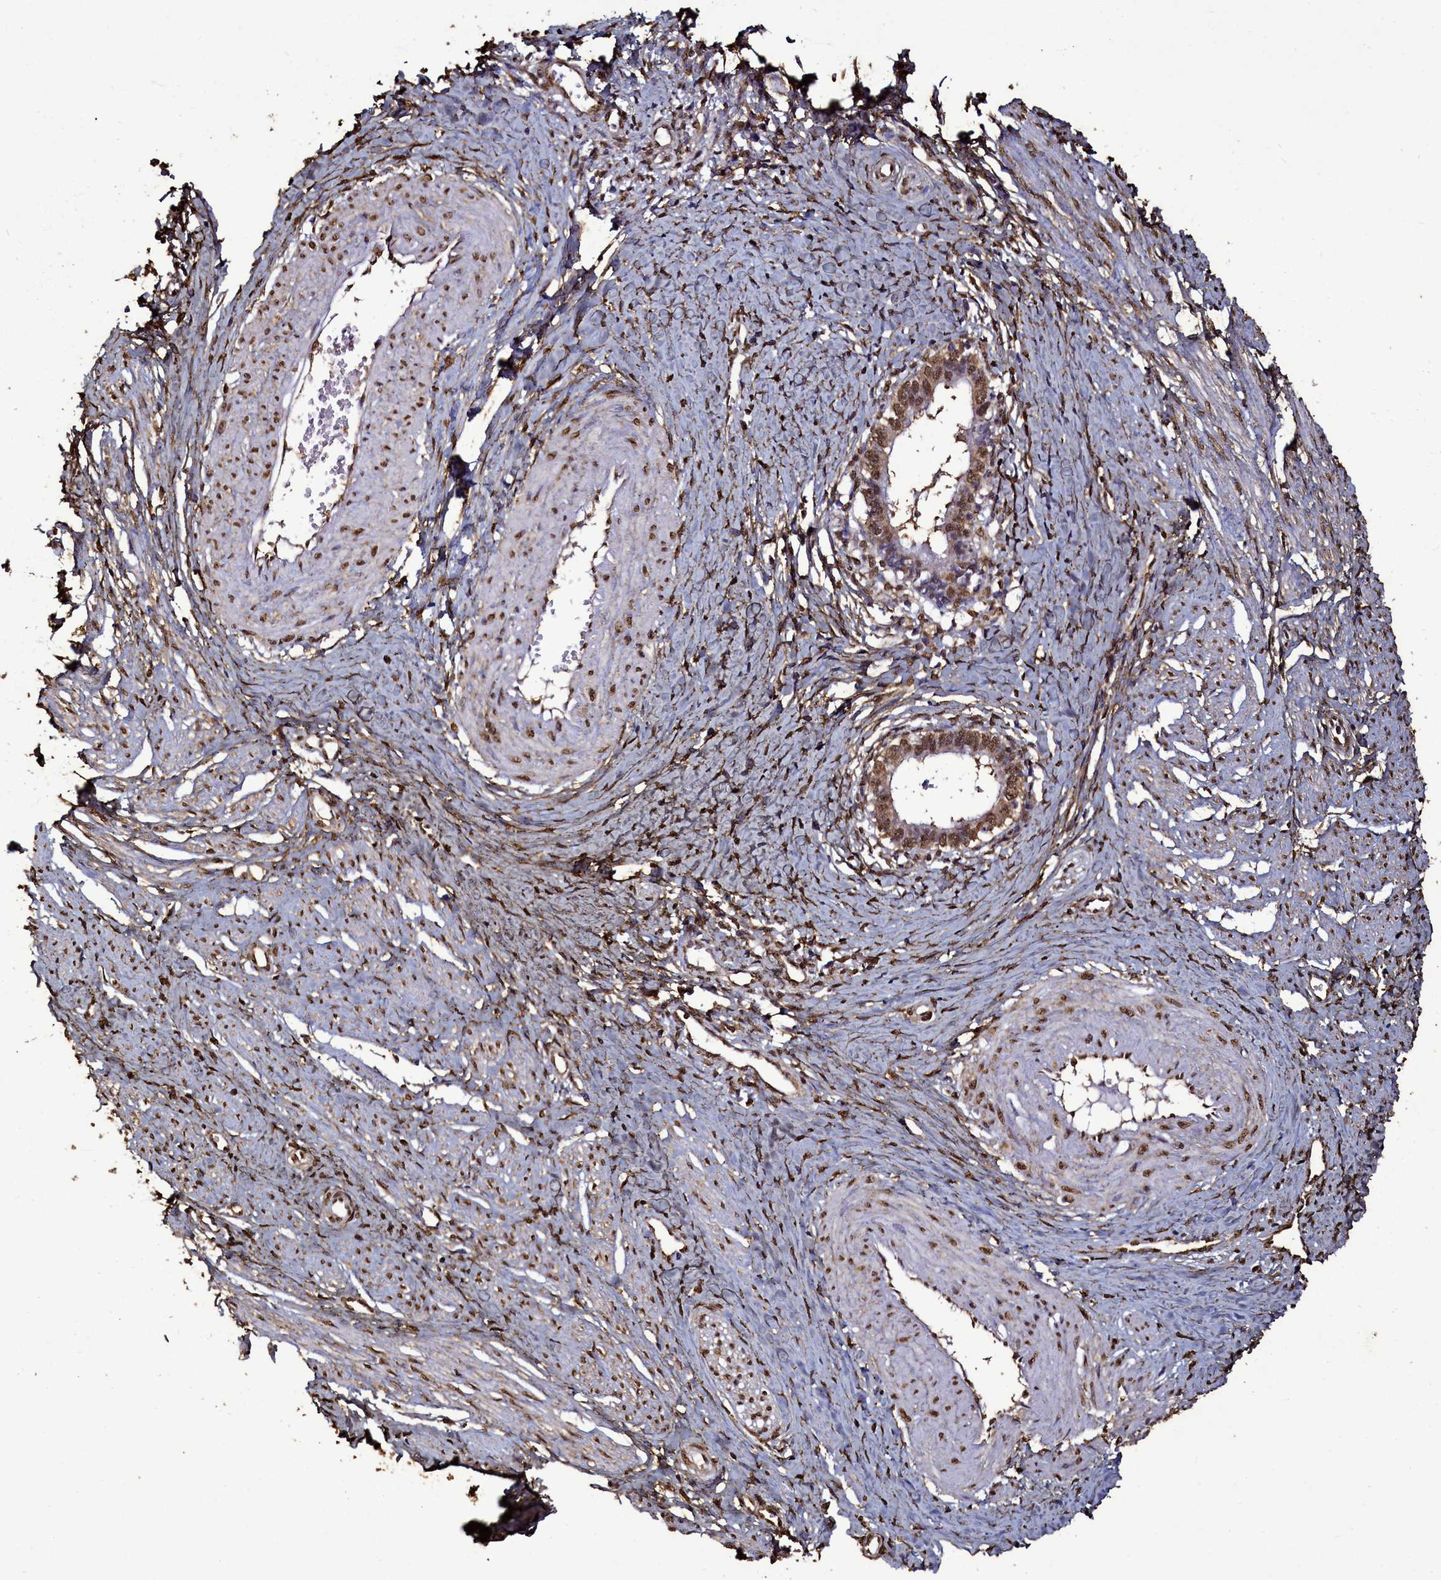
{"staining": {"intensity": "moderate", "quantity": ">75%", "location": "nuclear"}, "tissue": "cervical cancer", "cell_type": "Tumor cells", "image_type": "cancer", "snomed": [{"axis": "morphology", "description": "Adenocarcinoma, NOS"}, {"axis": "topography", "description": "Cervix"}], "caption": "Protein staining of cervical cancer (adenocarcinoma) tissue demonstrates moderate nuclear staining in about >75% of tumor cells.", "gene": "TRIP6", "patient": {"sex": "female", "age": 36}}